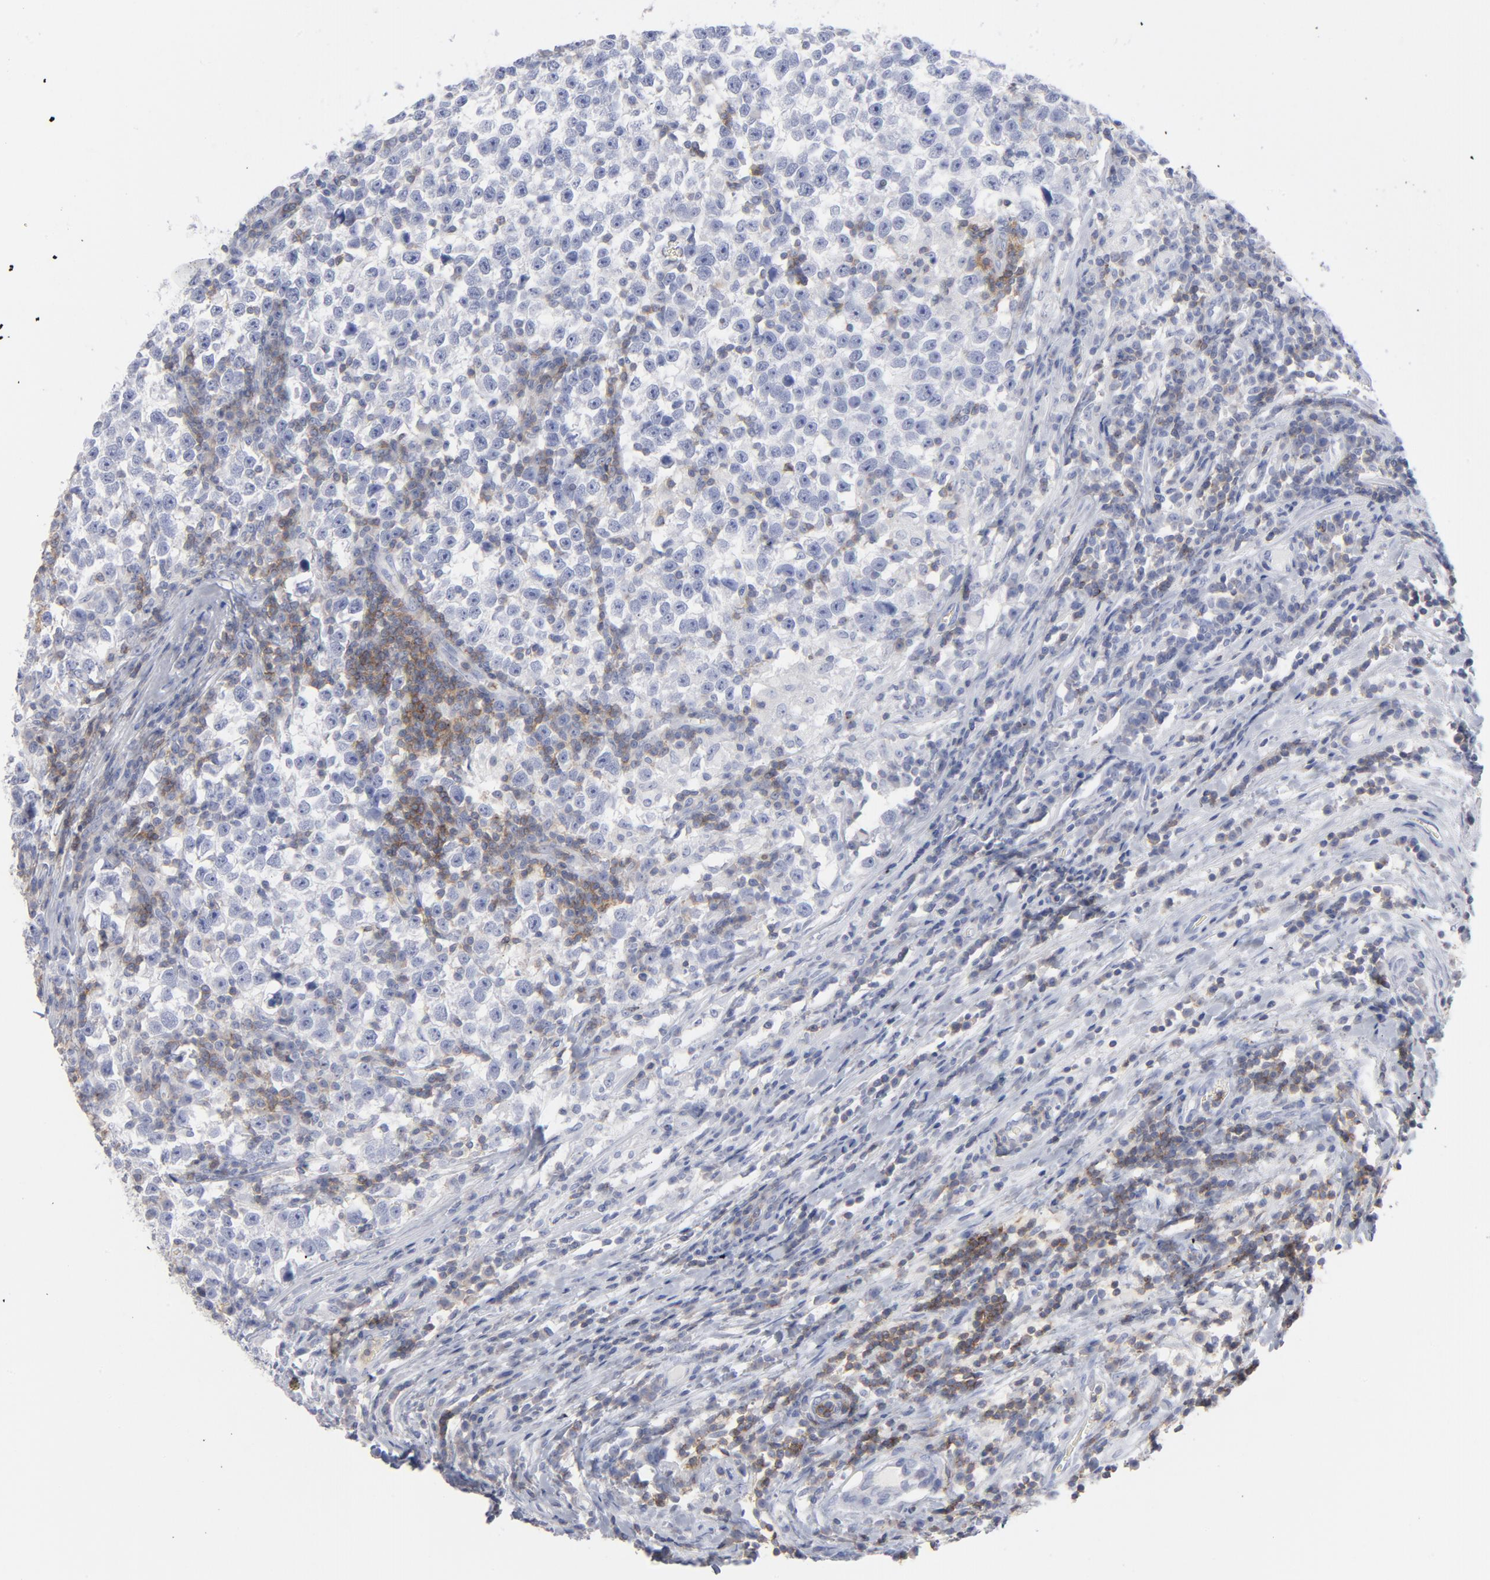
{"staining": {"intensity": "negative", "quantity": "none", "location": "none"}, "tissue": "testis cancer", "cell_type": "Tumor cells", "image_type": "cancer", "snomed": [{"axis": "morphology", "description": "Seminoma, NOS"}, {"axis": "topography", "description": "Testis"}], "caption": "The histopathology image demonstrates no staining of tumor cells in seminoma (testis).", "gene": "P2RY8", "patient": {"sex": "male", "age": 43}}